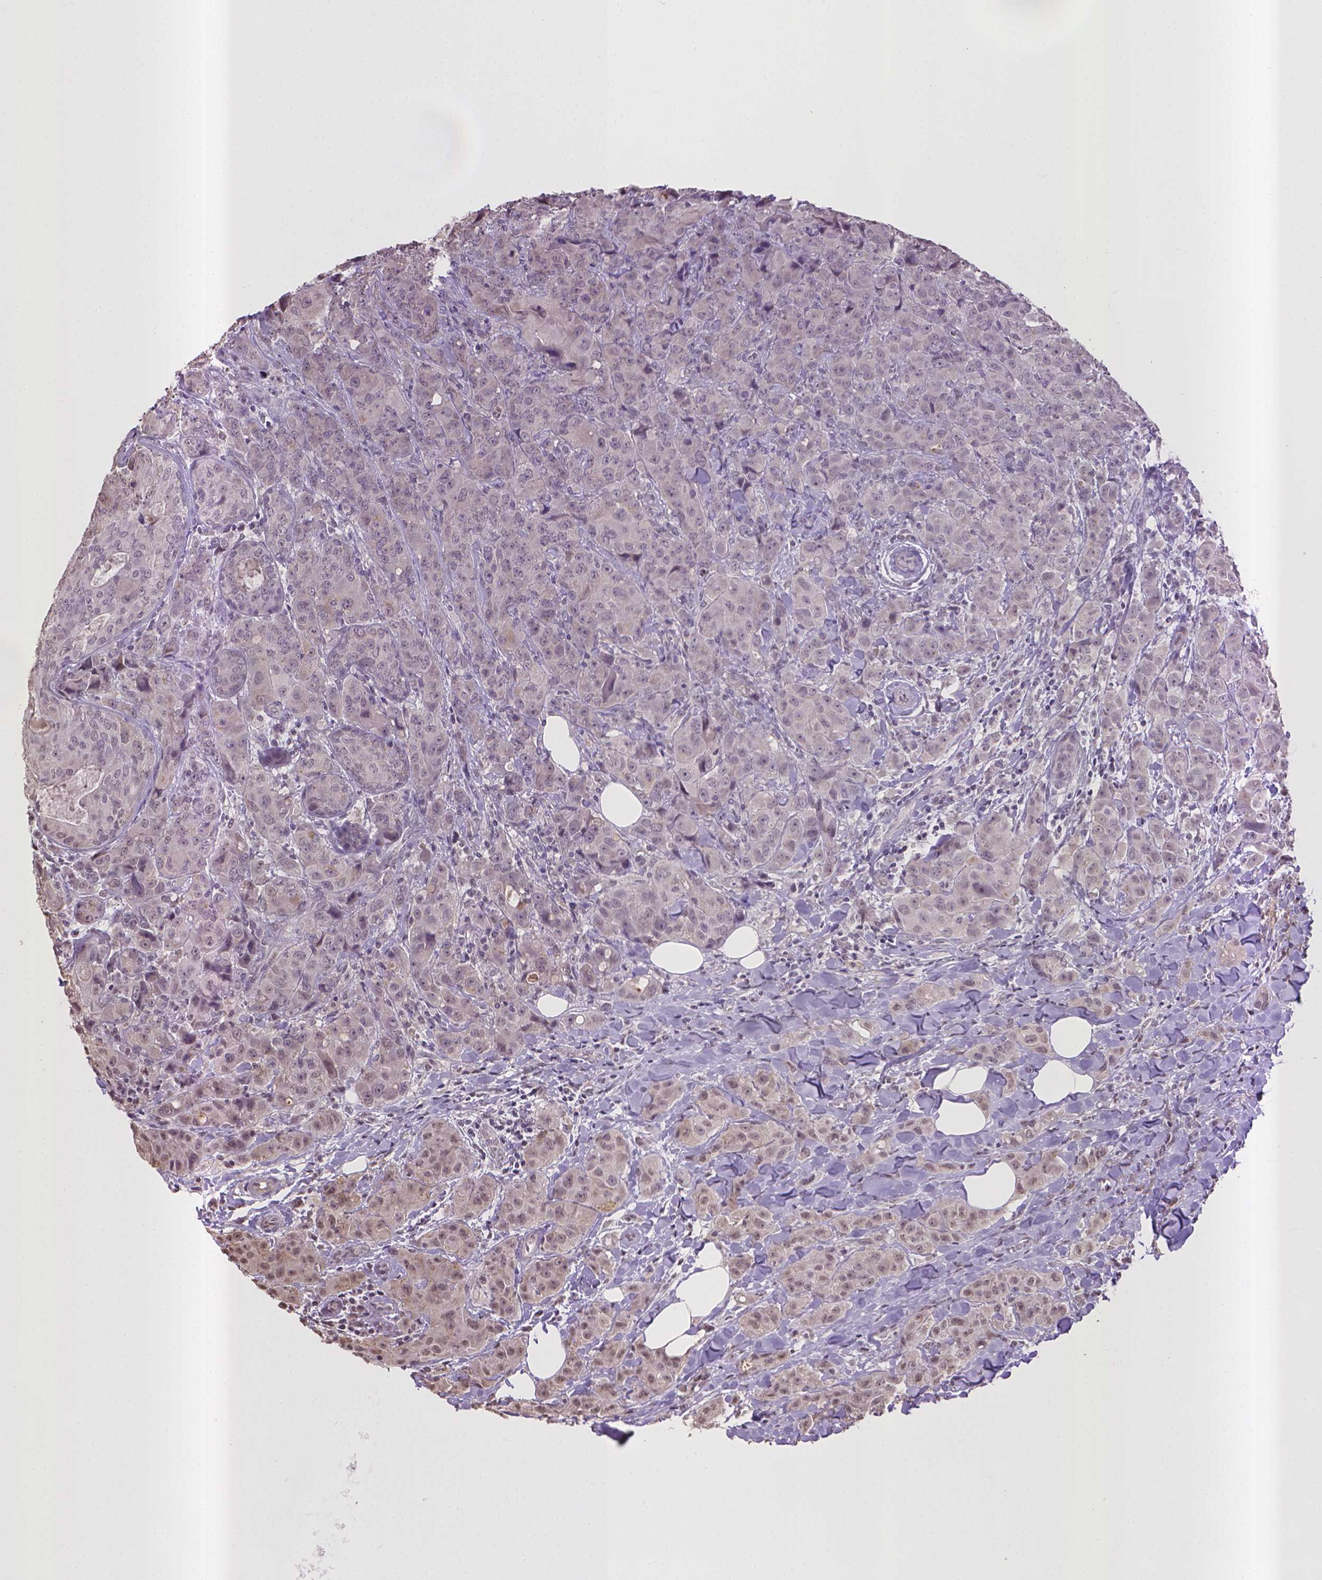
{"staining": {"intensity": "weak", "quantity": "25%-75%", "location": "nuclear"}, "tissue": "breast cancer", "cell_type": "Tumor cells", "image_type": "cancer", "snomed": [{"axis": "morphology", "description": "Duct carcinoma"}, {"axis": "topography", "description": "Breast"}], "caption": "Human breast intraductal carcinoma stained with a protein marker demonstrates weak staining in tumor cells.", "gene": "CPM", "patient": {"sex": "female", "age": 43}}